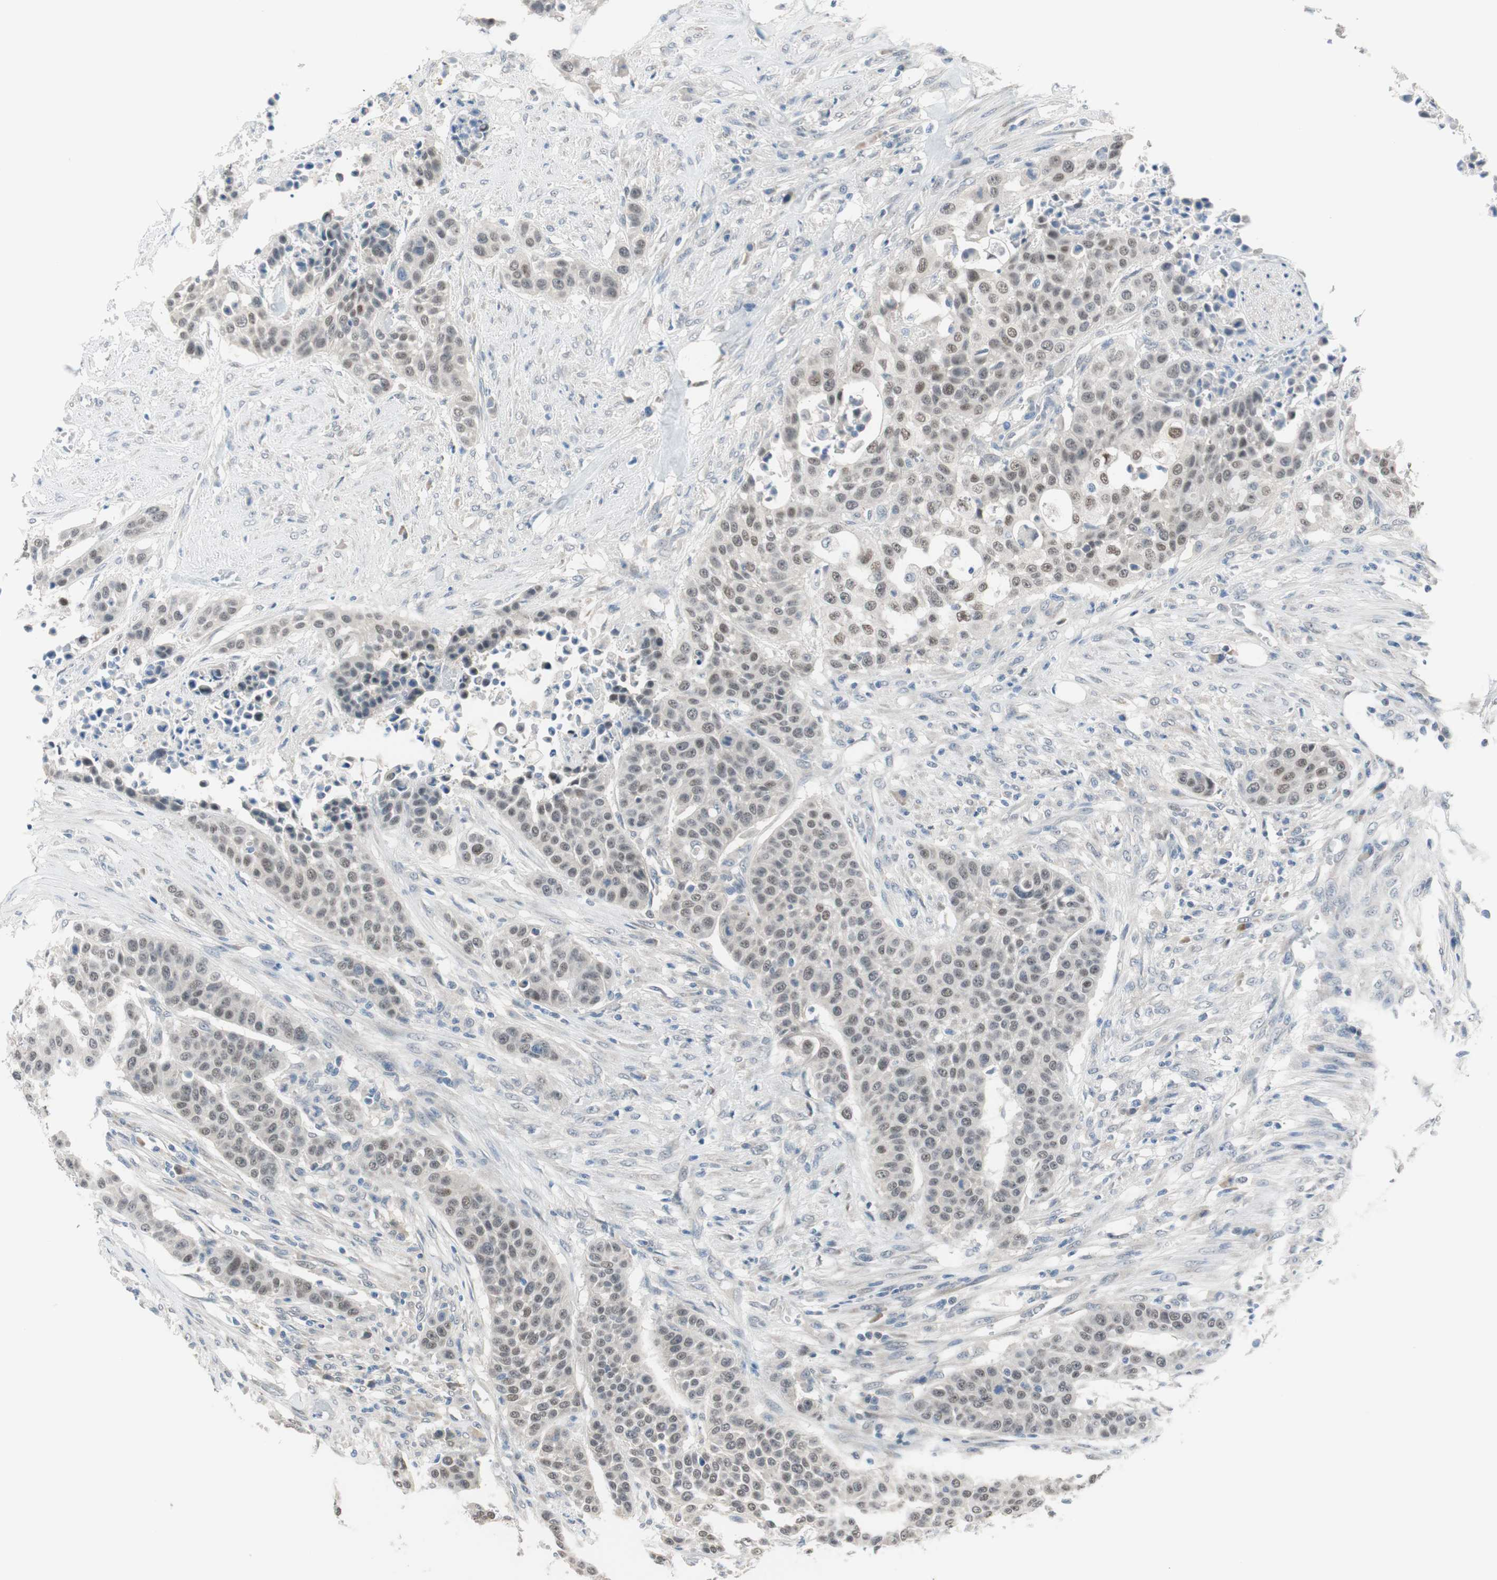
{"staining": {"intensity": "weak", "quantity": "25%-75%", "location": "nuclear"}, "tissue": "urothelial cancer", "cell_type": "Tumor cells", "image_type": "cancer", "snomed": [{"axis": "morphology", "description": "Urothelial carcinoma, High grade"}, {"axis": "topography", "description": "Urinary bladder"}], "caption": "An immunohistochemistry (IHC) micrograph of neoplastic tissue is shown. Protein staining in brown shows weak nuclear positivity in urothelial cancer within tumor cells. (Stains: DAB (3,3'-diaminobenzidine) in brown, nuclei in blue, Microscopy: brightfield microscopy at high magnification).", "gene": "GRHL1", "patient": {"sex": "male", "age": 74}}